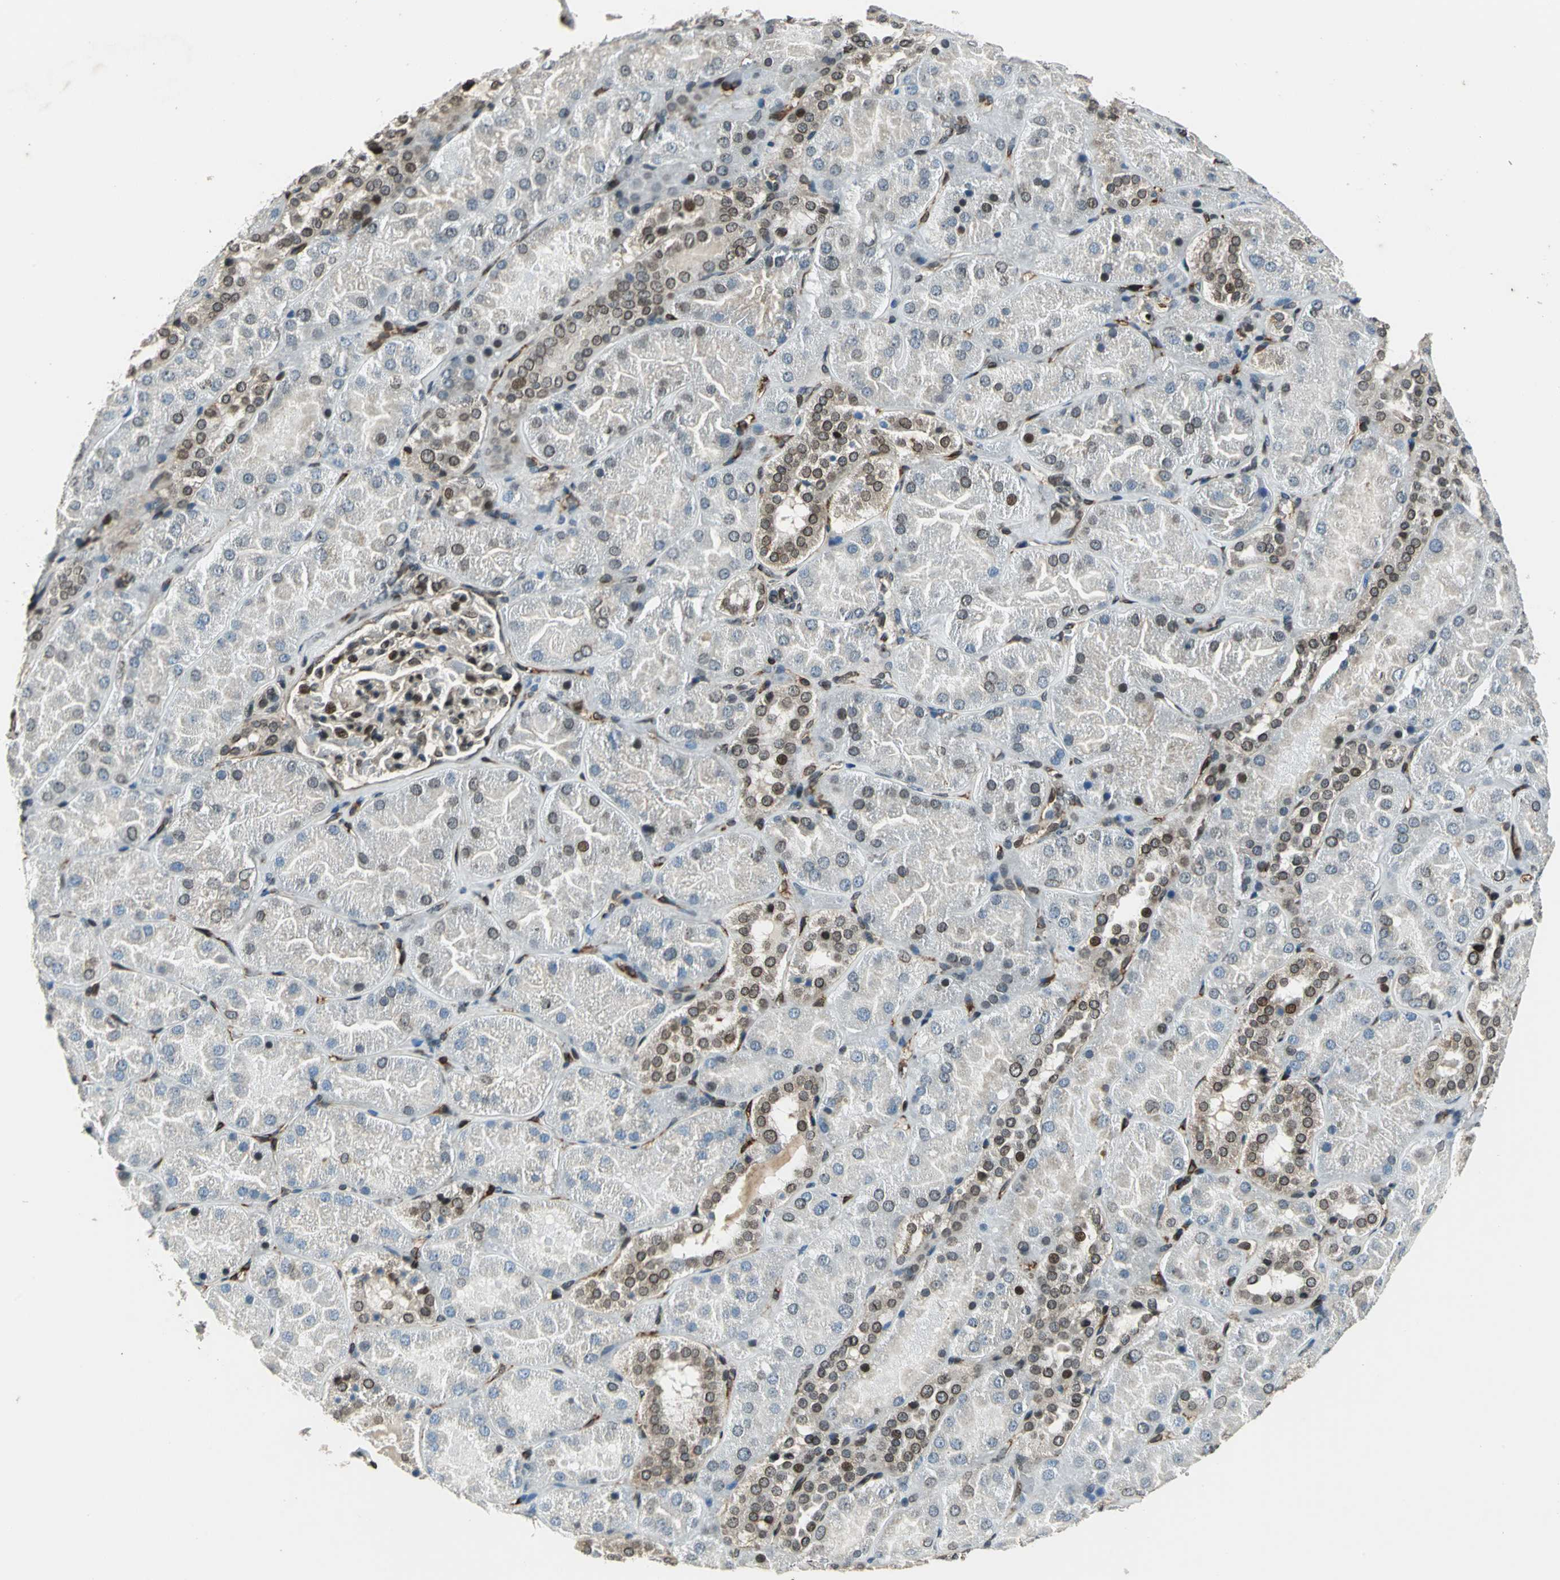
{"staining": {"intensity": "strong", "quantity": "25%-75%", "location": "nuclear"}, "tissue": "kidney", "cell_type": "Cells in glomeruli", "image_type": "normal", "snomed": [{"axis": "morphology", "description": "Normal tissue, NOS"}, {"axis": "topography", "description": "Kidney"}], "caption": "Immunohistochemistry (IHC) (DAB (3,3'-diaminobenzidine)) staining of unremarkable human kidney reveals strong nuclear protein staining in approximately 25%-75% of cells in glomeruli. The protein is stained brown, and the nuclei are stained in blue (DAB IHC with brightfield microscopy, high magnification).", "gene": "BRIP1", "patient": {"sex": "male", "age": 28}}